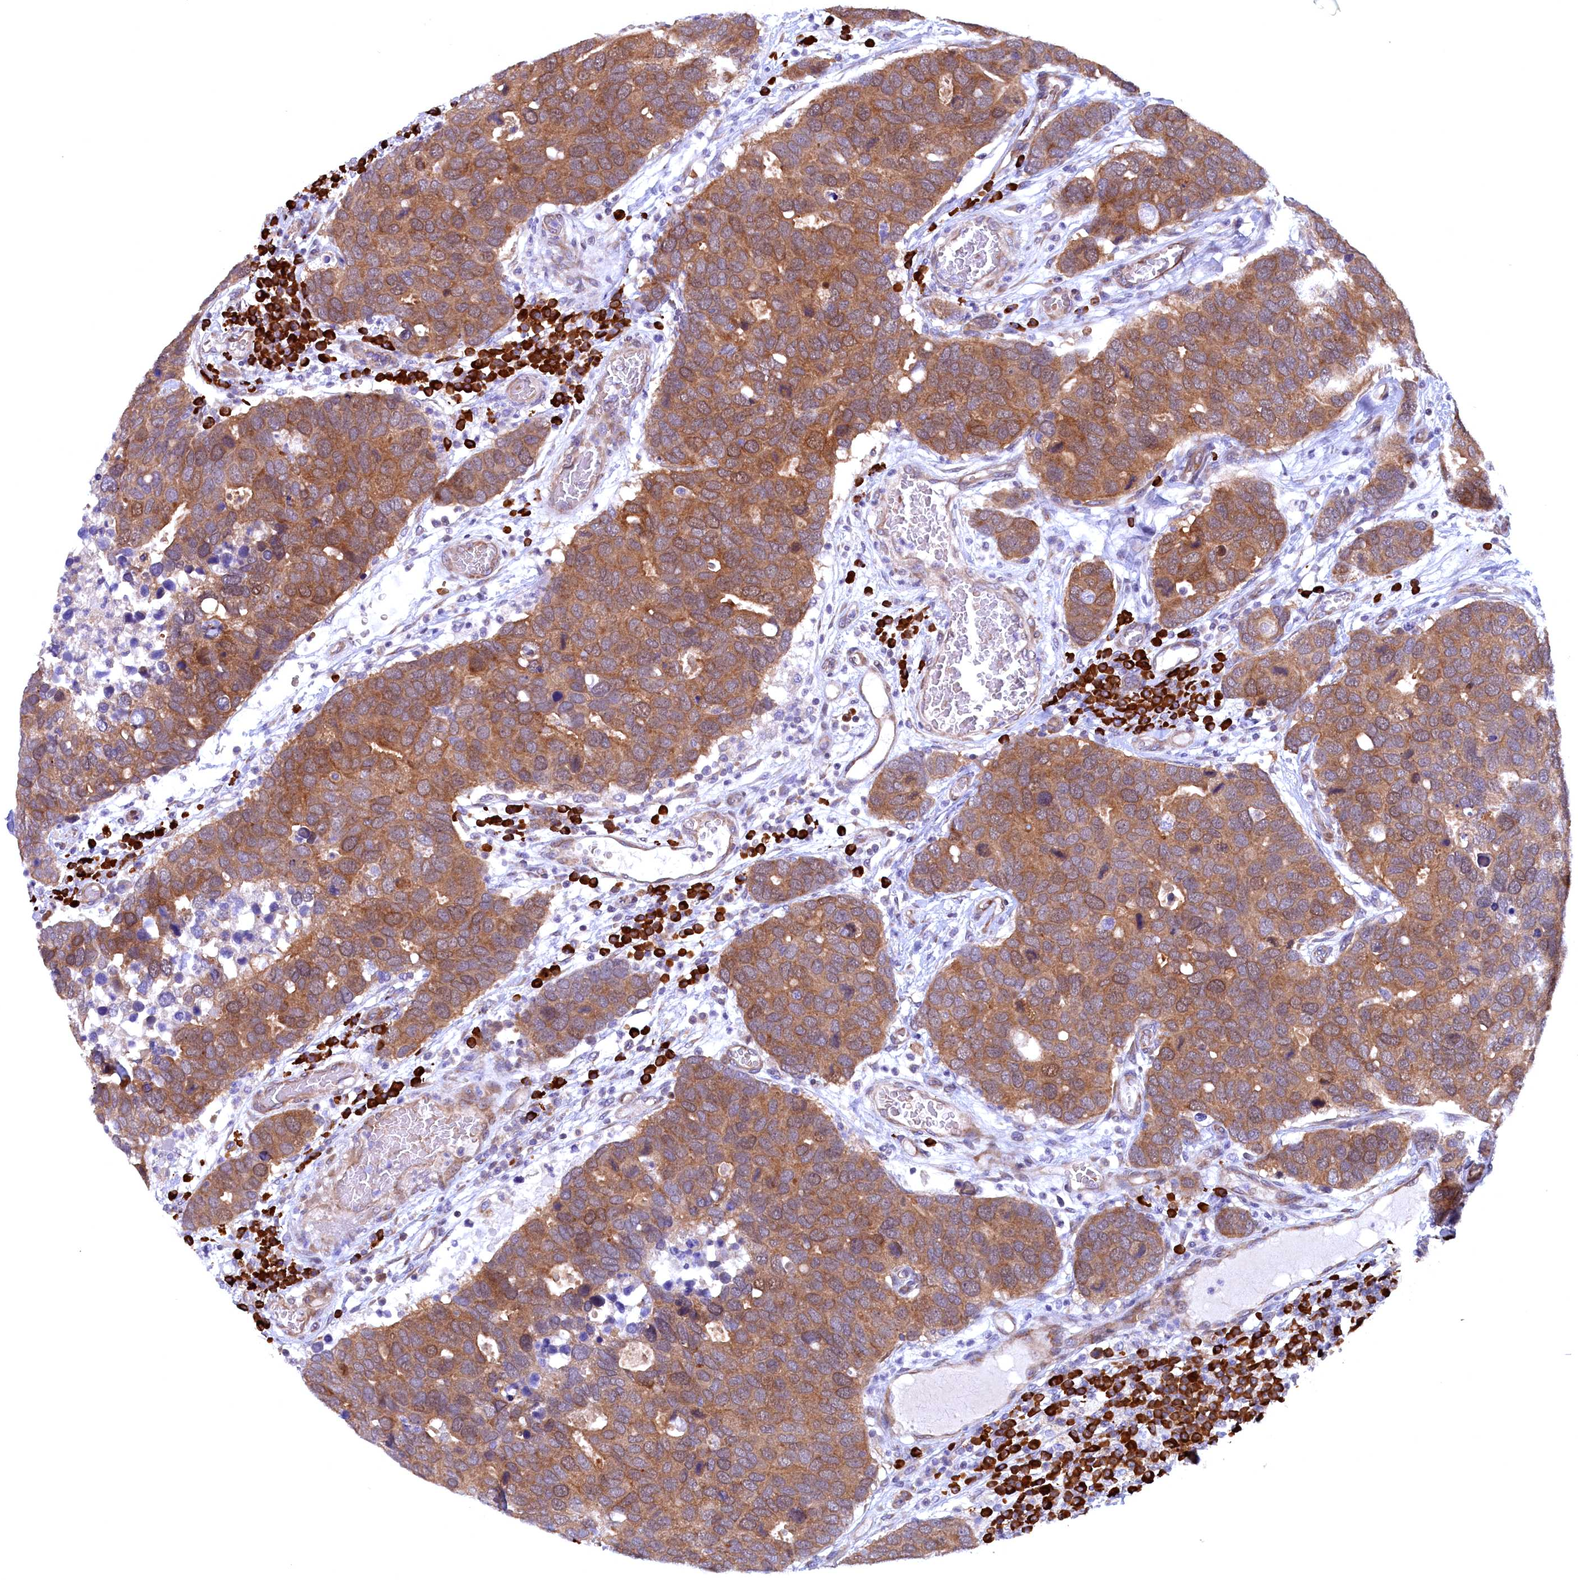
{"staining": {"intensity": "moderate", "quantity": ">75%", "location": "cytoplasmic/membranous"}, "tissue": "breast cancer", "cell_type": "Tumor cells", "image_type": "cancer", "snomed": [{"axis": "morphology", "description": "Duct carcinoma"}, {"axis": "topography", "description": "Breast"}], "caption": "Protein expression analysis of human breast cancer (intraductal carcinoma) reveals moderate cytoplasmic/membranous expression in approximately >75% of tumor cells. (DAB (3,3'-diaminobenzidine) IHC, brown staining for protein, blue staining for nuclei).", "gene": "JPT2", "patient": {"sex": "female", "age": 83}}